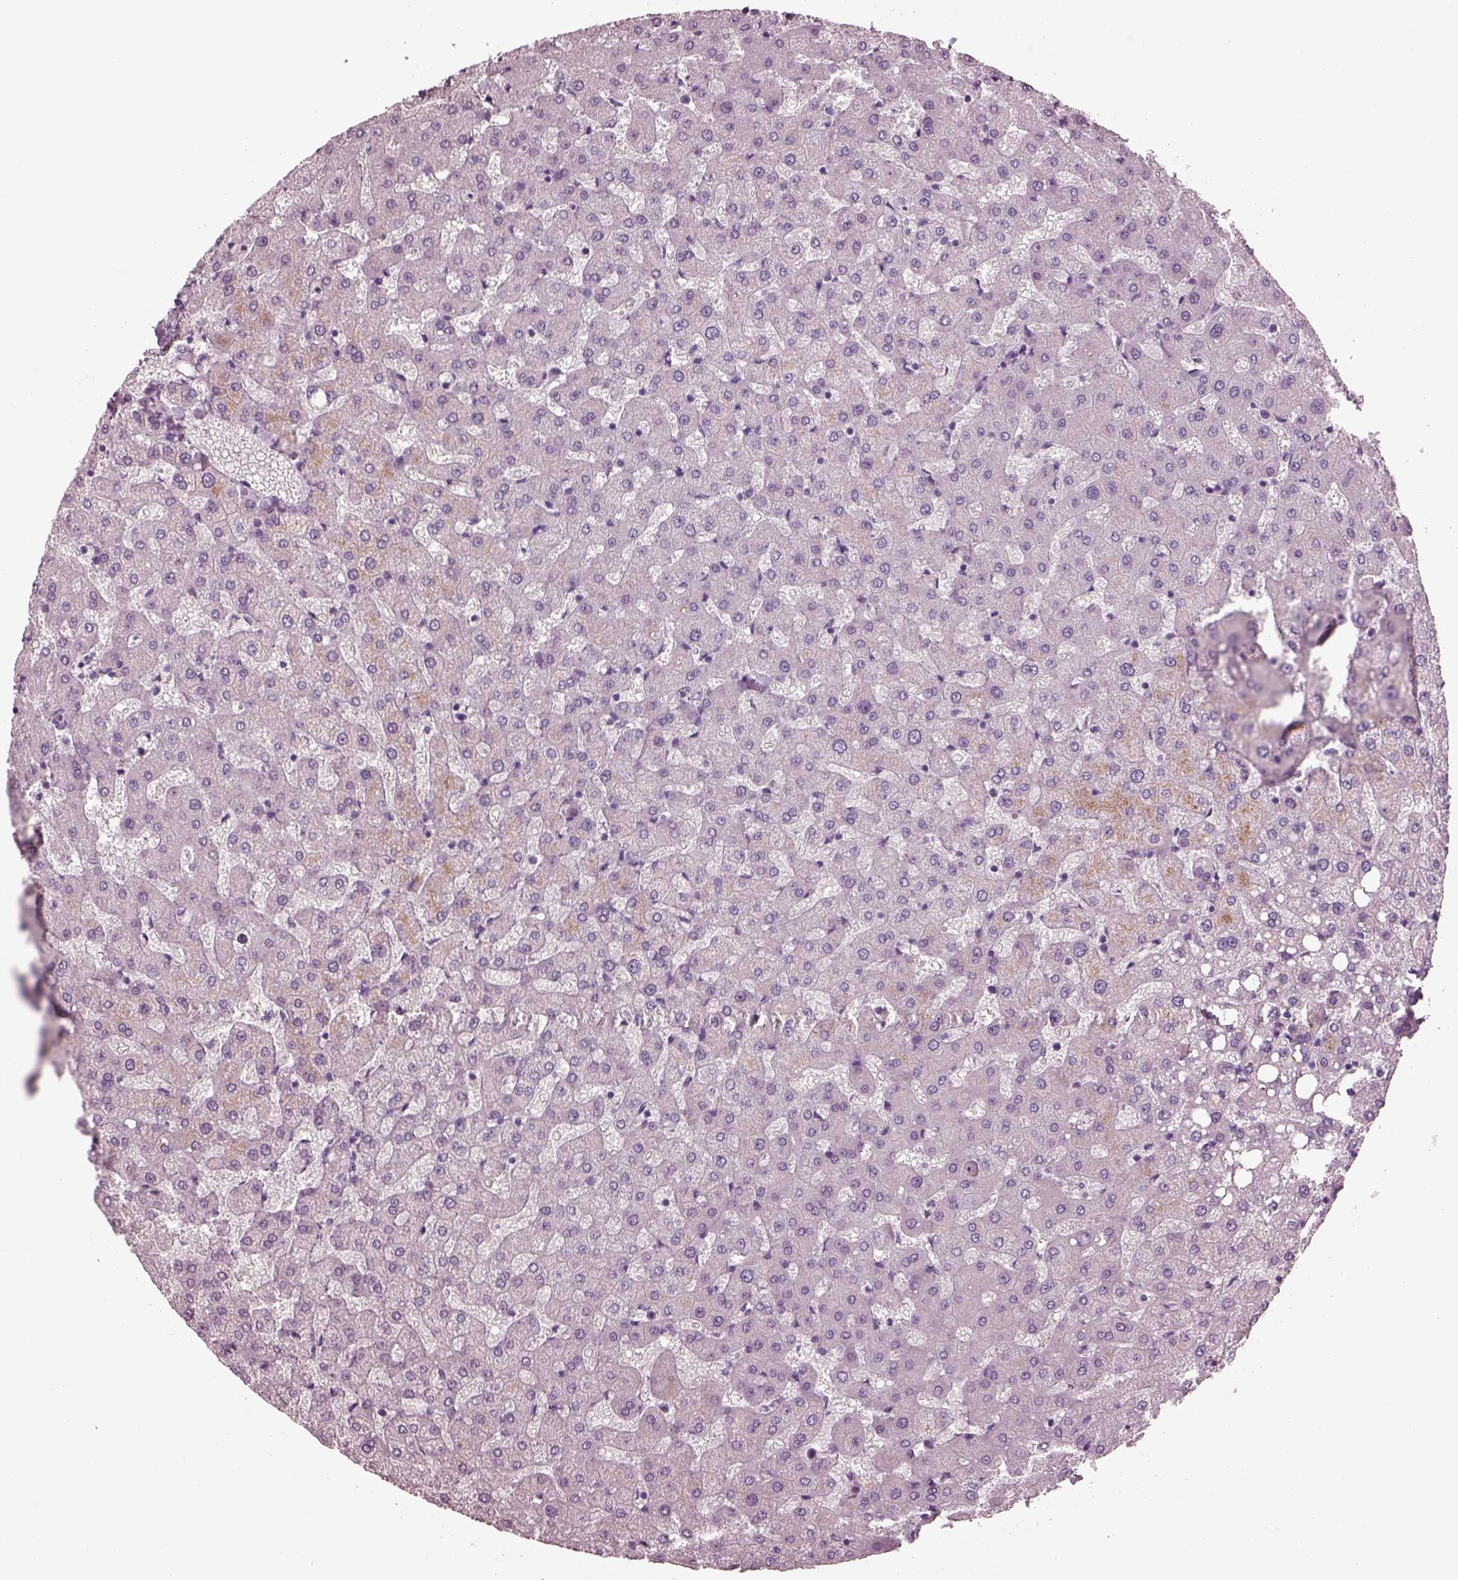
{"staining": {"intensity": "negative", "quantity": "none", "location": "none"}, "tissue": "liver", "cell_type": "Cholangiocytes", "image_type": "normal", "snomed": [{"axis": "morphology", "description": "Normal tissue, NOS"}, {"axis": "topography", "description": "Liver"}], "caption": "Immunohistochemical staining of normal human liver exhibits no significant positivity in cholangiocytes.", "gene": "PDC", "patient": {"sex": "female", "age": 50}}